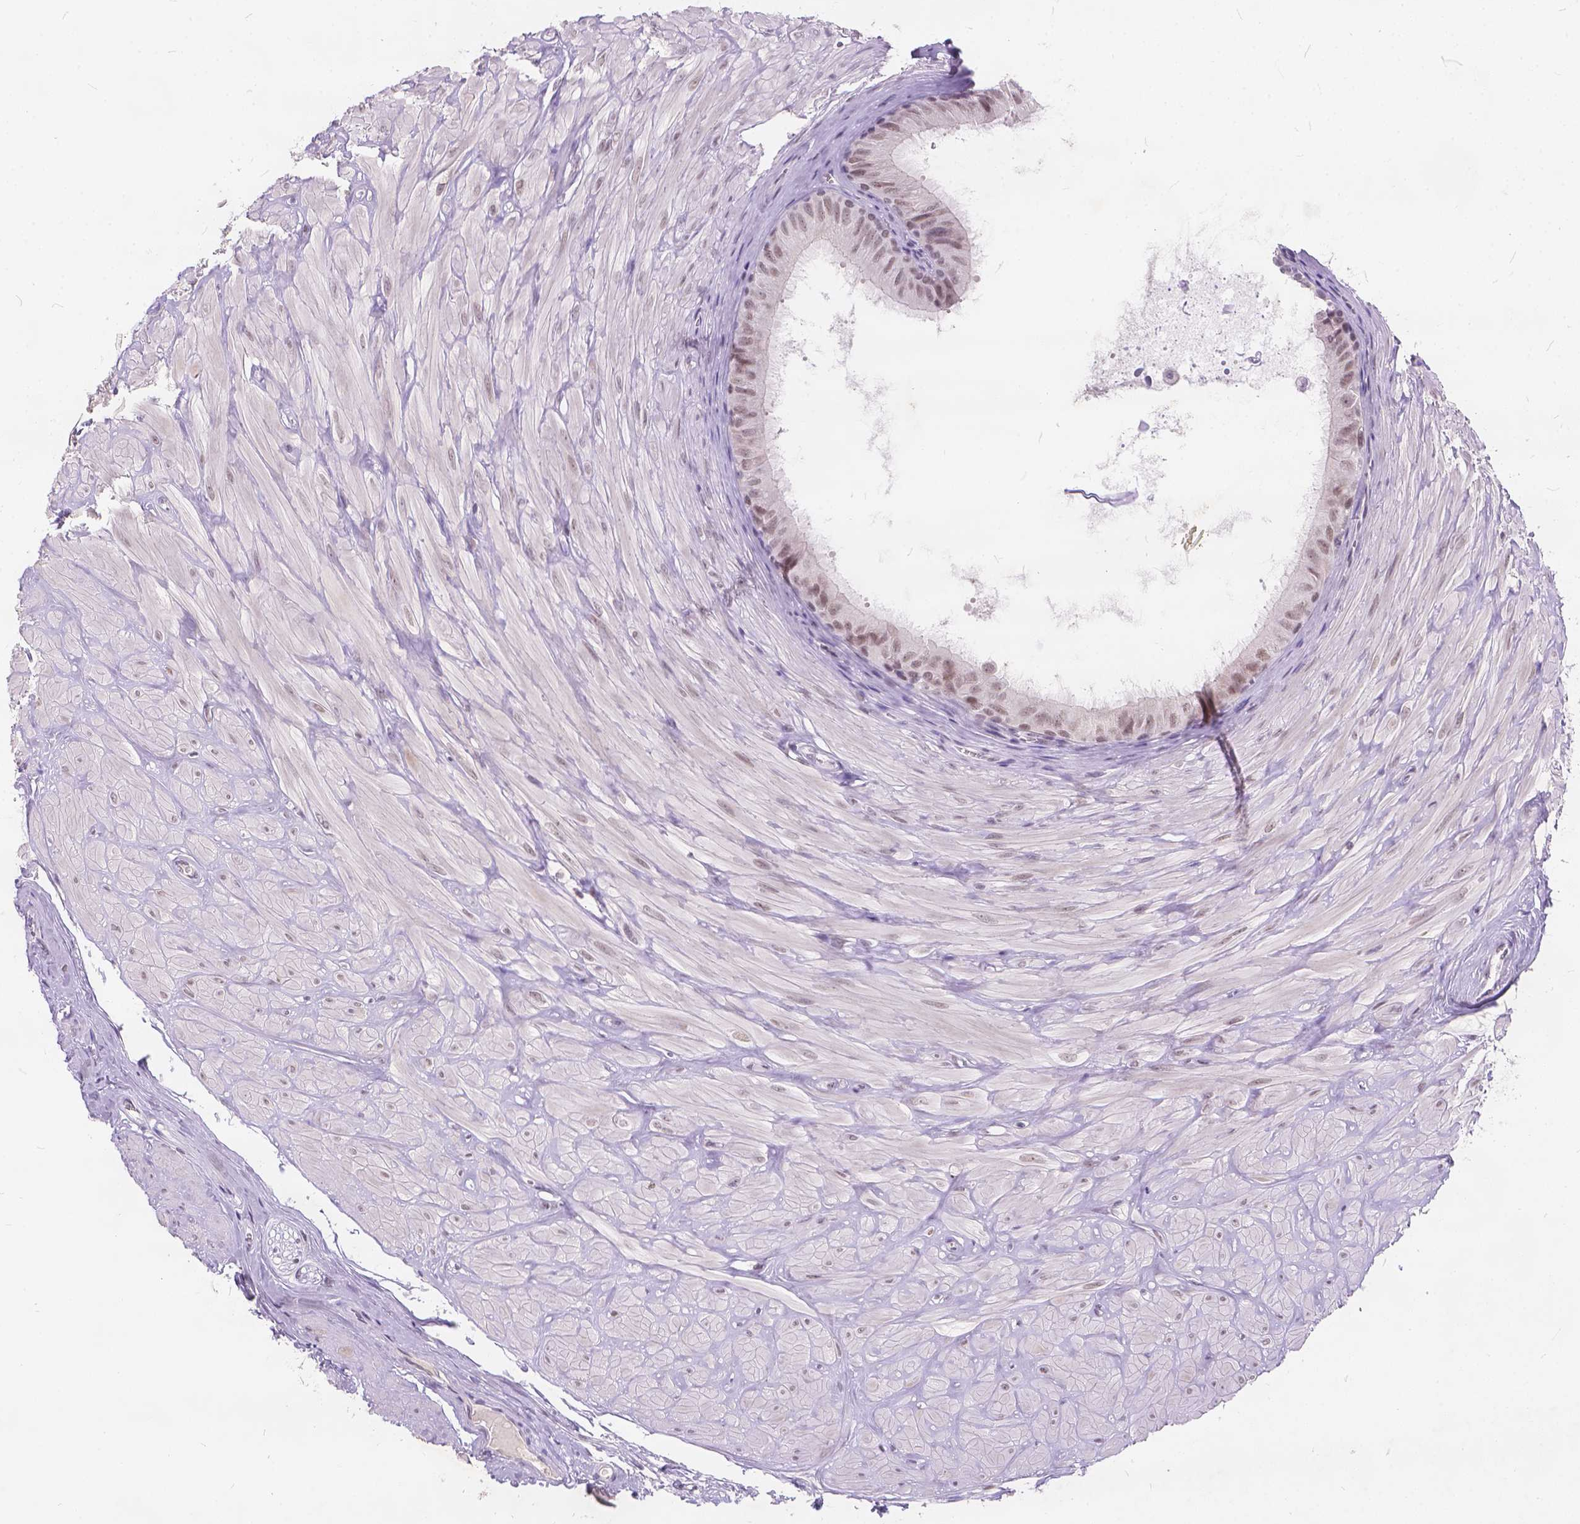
{"staining": {"intensity": "weak", "quantity": ">75%", "location": "nuclear"}, "tissue": "epididymis", "cell_type": "Glandular cells", "image_type": "normal", "snomed": [{"axis": "morphology", "description": "Normal tissue, NOS"}, {"axis": "topography", "description": "Epididymis"}], "caption": "An IHC micrograph of normal tissue is shown. Protein staining in brown labels weak nuclear positivity in epididymis within glandular cells.", "gene": "FAM53A", "patient": {"sex": "male", "age": 37}}